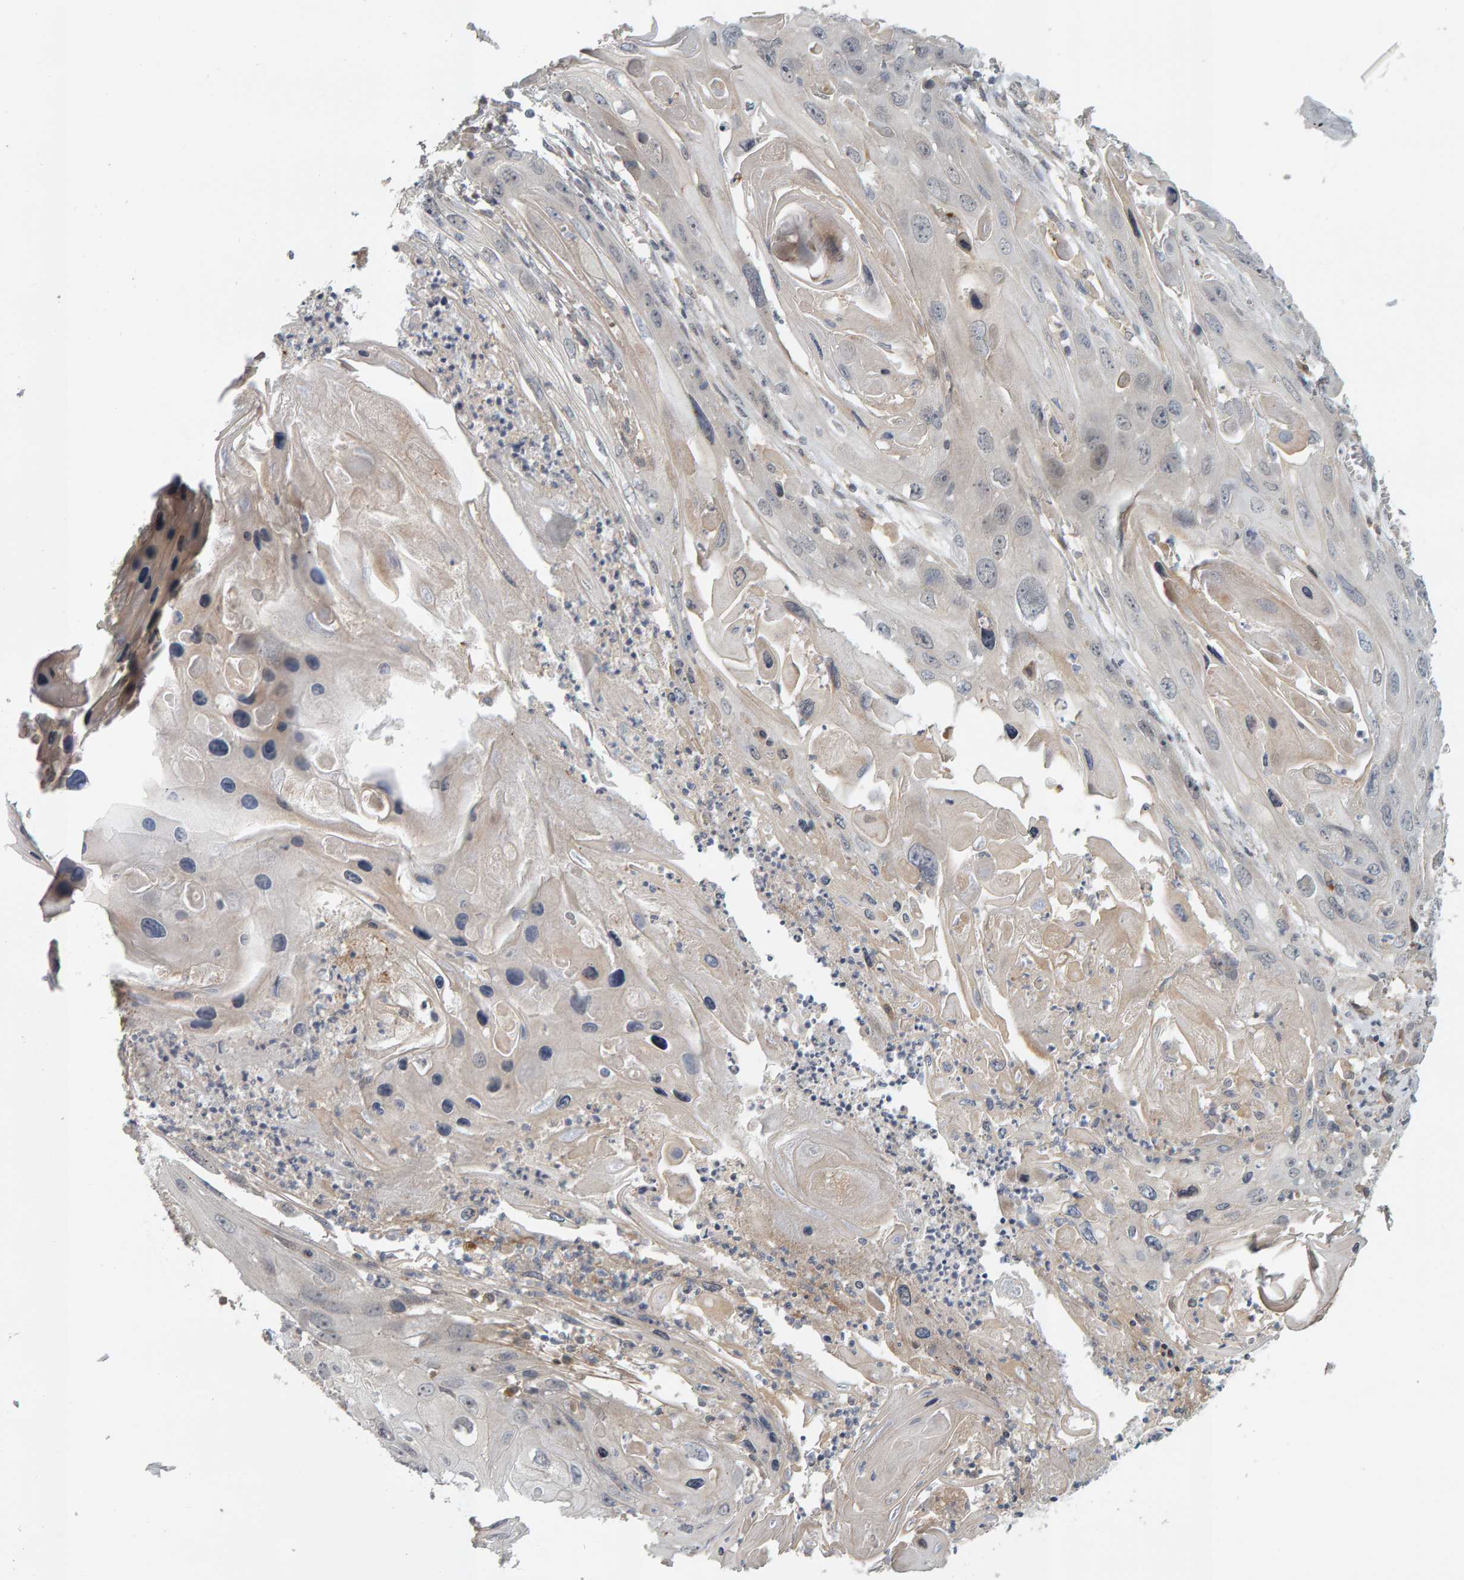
{"staining": {"intensity": "moderate", "quantity": "<25%", "location": "cytoplasmic/membranous"}, "tissue": "skin cancer", "cell_type": "Tumor cells", "image_type": "cancer", "snomed": [{"axis": "morphology", "description": "Squamous cell carcinoma, NOS"}, {"axis": "topography", "description": "Skin"}], "caption": "A photomicrograph of human skin squamous cell carcinoma stained for a protein displays moderate cytoplasmic/membranous brown staining in tumor cells. (IHC, brightfield microscopy, high magnification).", "gene": "ZNF160", "patient": {"sex": "male", "age": 55}}